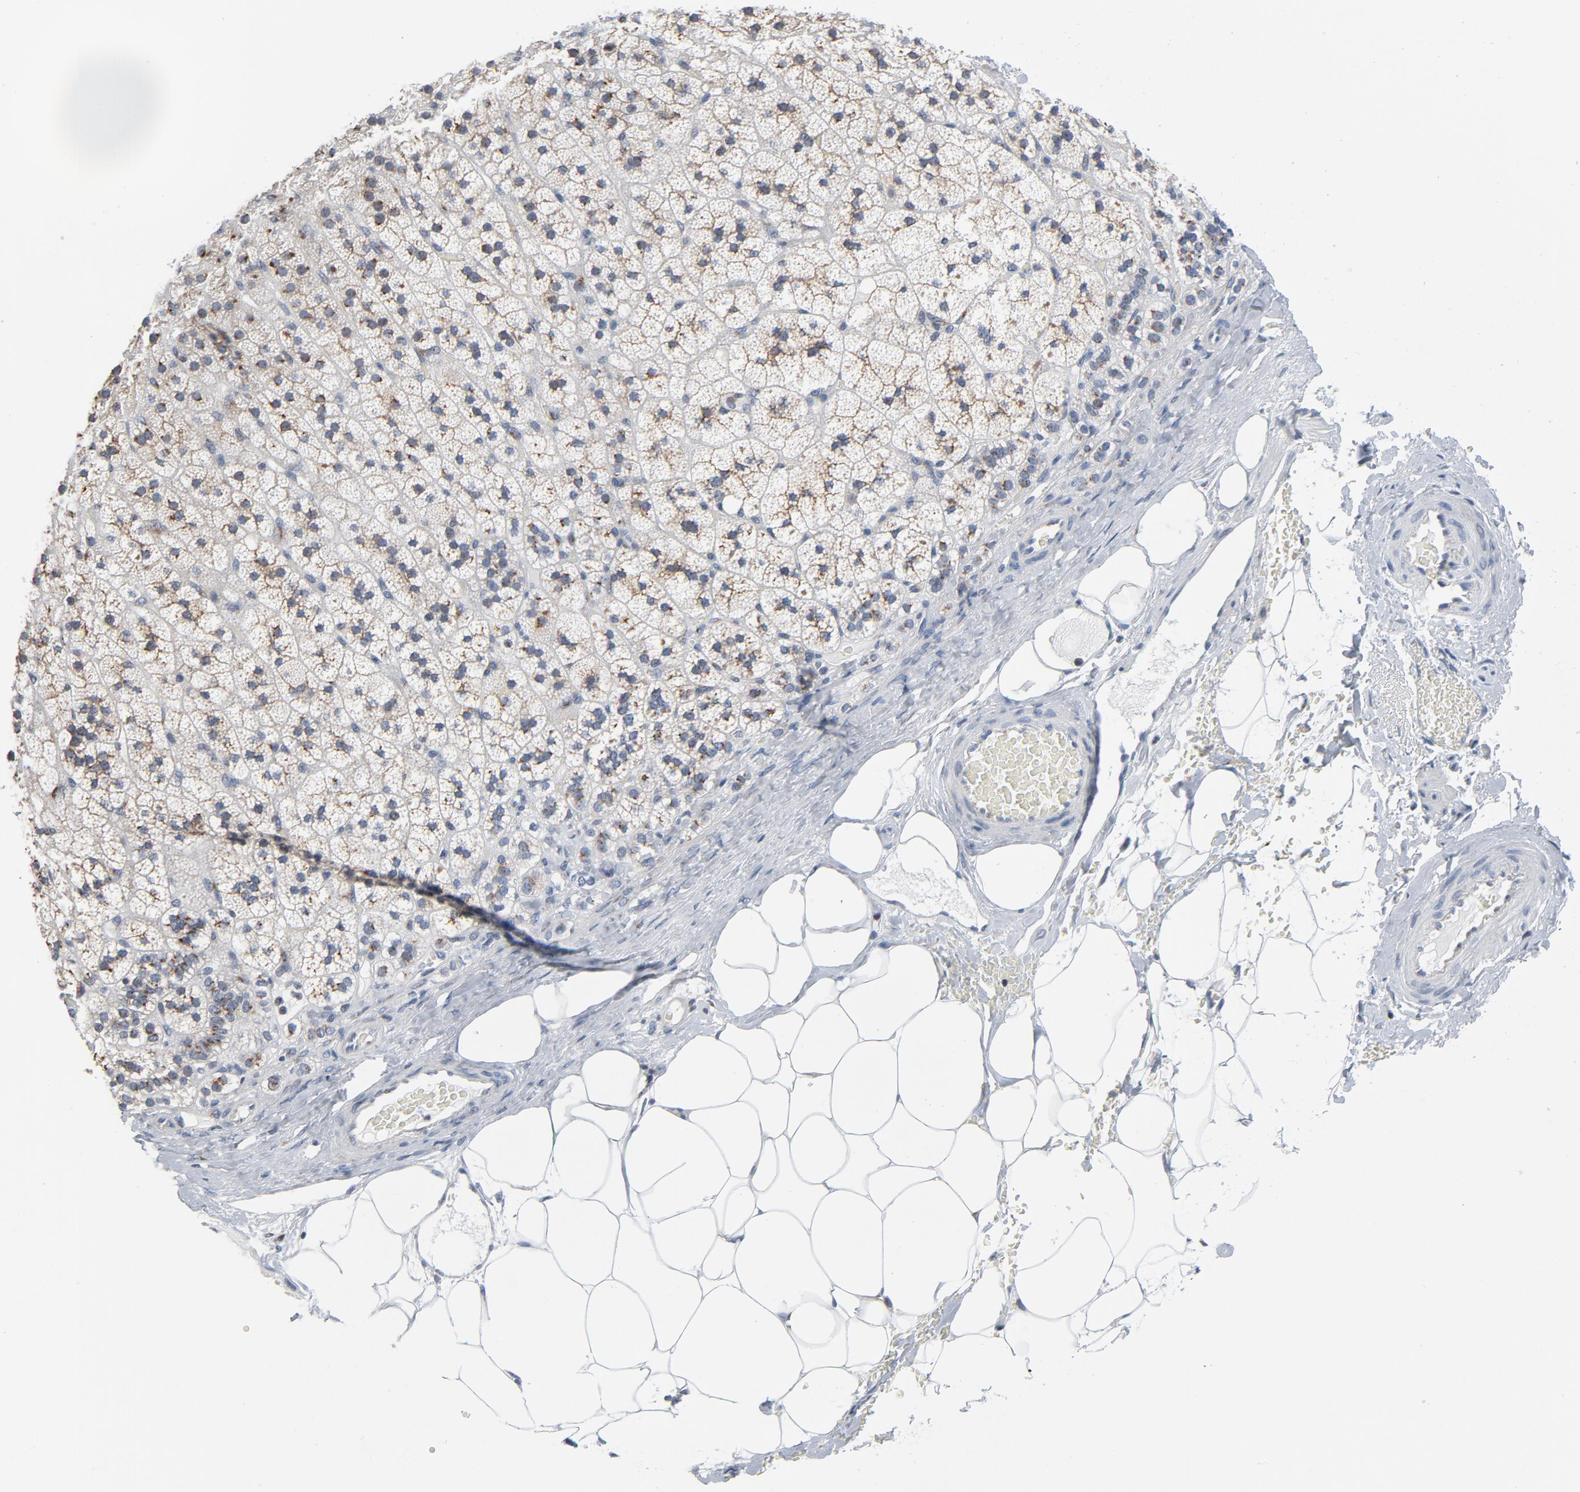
{"staining": {"intensity": "moderate", "quantity": ">75%", "location": "cytoplasmic/membranous"}, "tissue": "adrenal gland", "cell_type": "Glandular cells", "image_type": "normal", "snomed": [{"axis": "morphology", "description": "Normal tissue, NOS"}, {"axis": "topography", "description": "Adrenal gland"}], "caption": "Immunohistochemistry photomicrograph of benign adrenal gland stained for a protein (brown), which shows medium levels of moderate cytoplasmic/membranous staining in approximately >75% of glandular cells.", "gene": "YIPF6", "patient": {"sex": "male", "age": 35}}